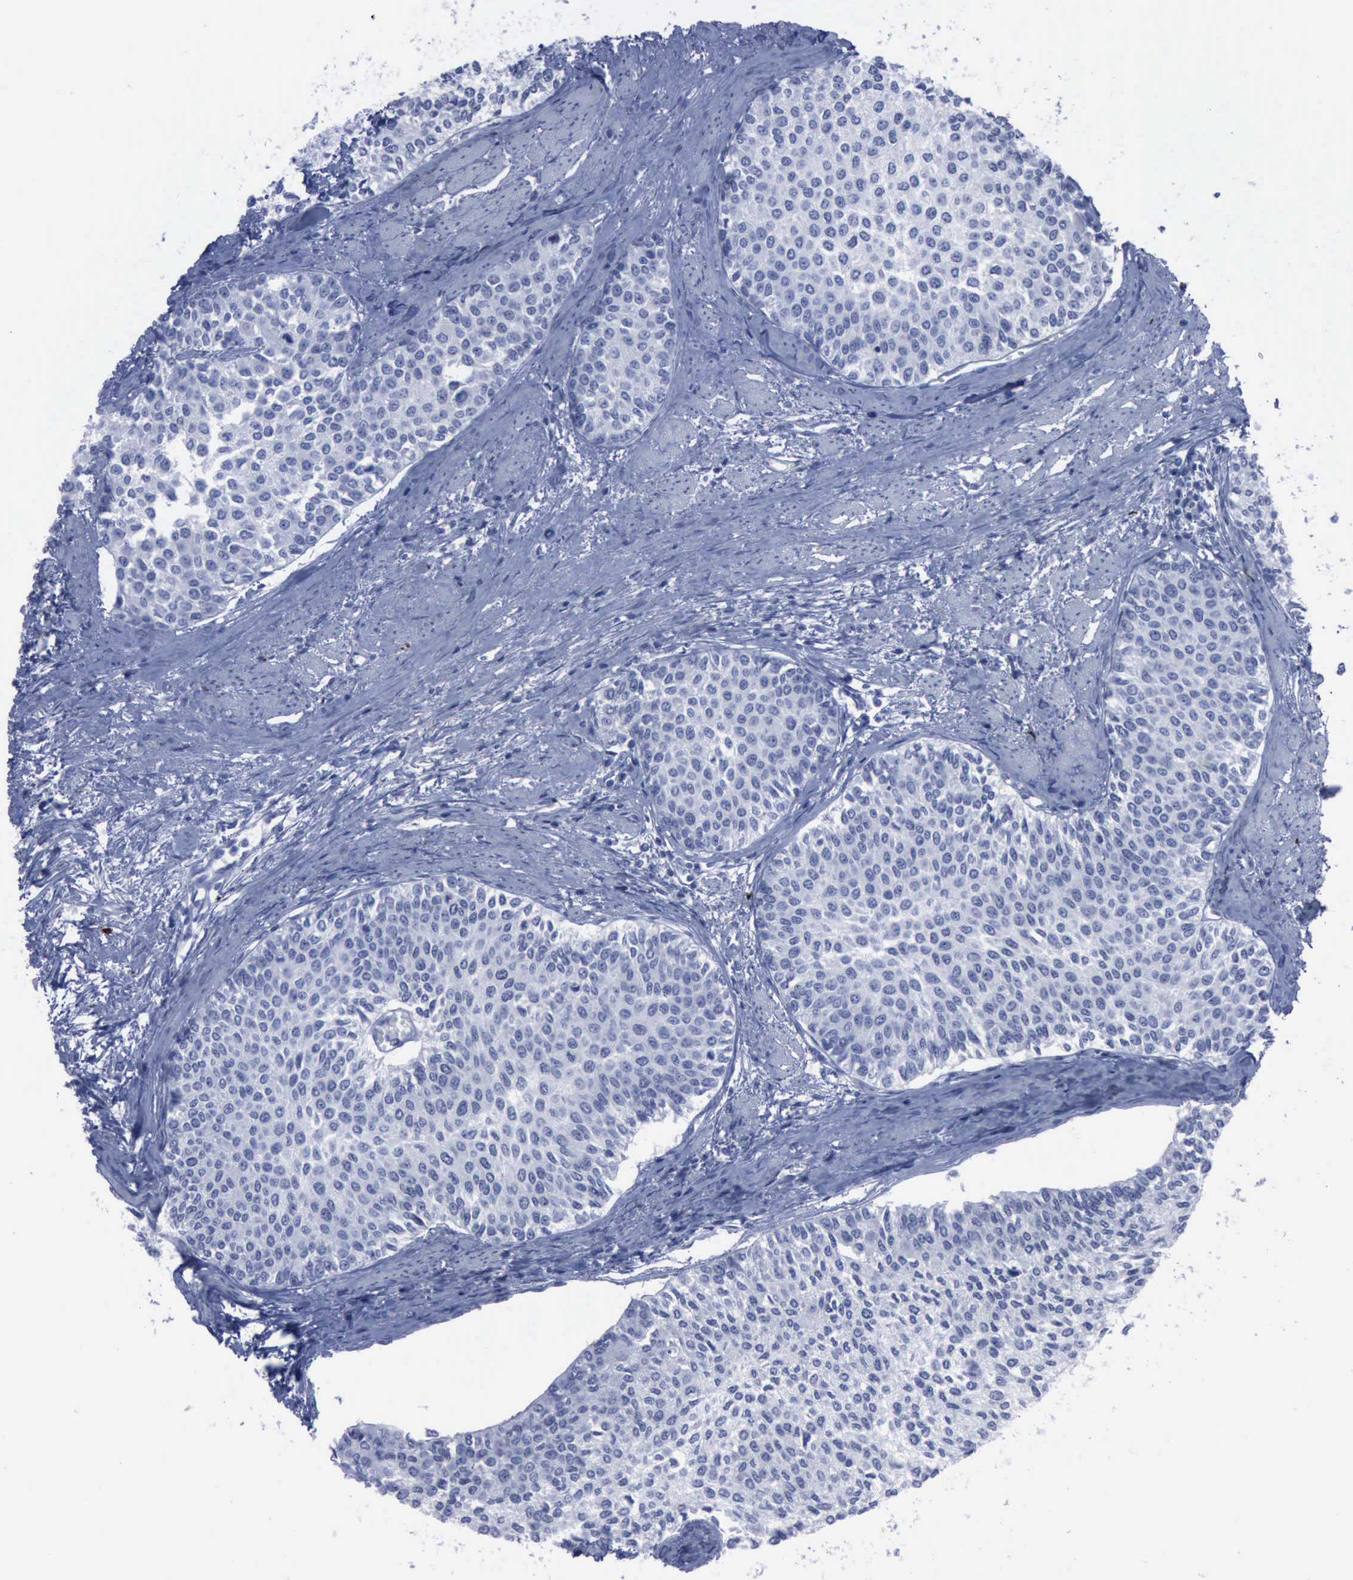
{"staining": {"intensity": "negative", "quantity": "none", "location": "none"}, "tissue": "urothelial cancer", "cell_type": "Tumor cells", "image_type": "cancer", "snomed": [{"axis": "morphology", "description": "Urothelial carcinoma, Low grade"}, {"axis": "topography", "description": "Urinary bladder"}], "caption": "An image of human urothelial cancer is negative for staining in tumor cells.", "gene": "NGFR", "patient": {"sex": "female", "age": 73}}